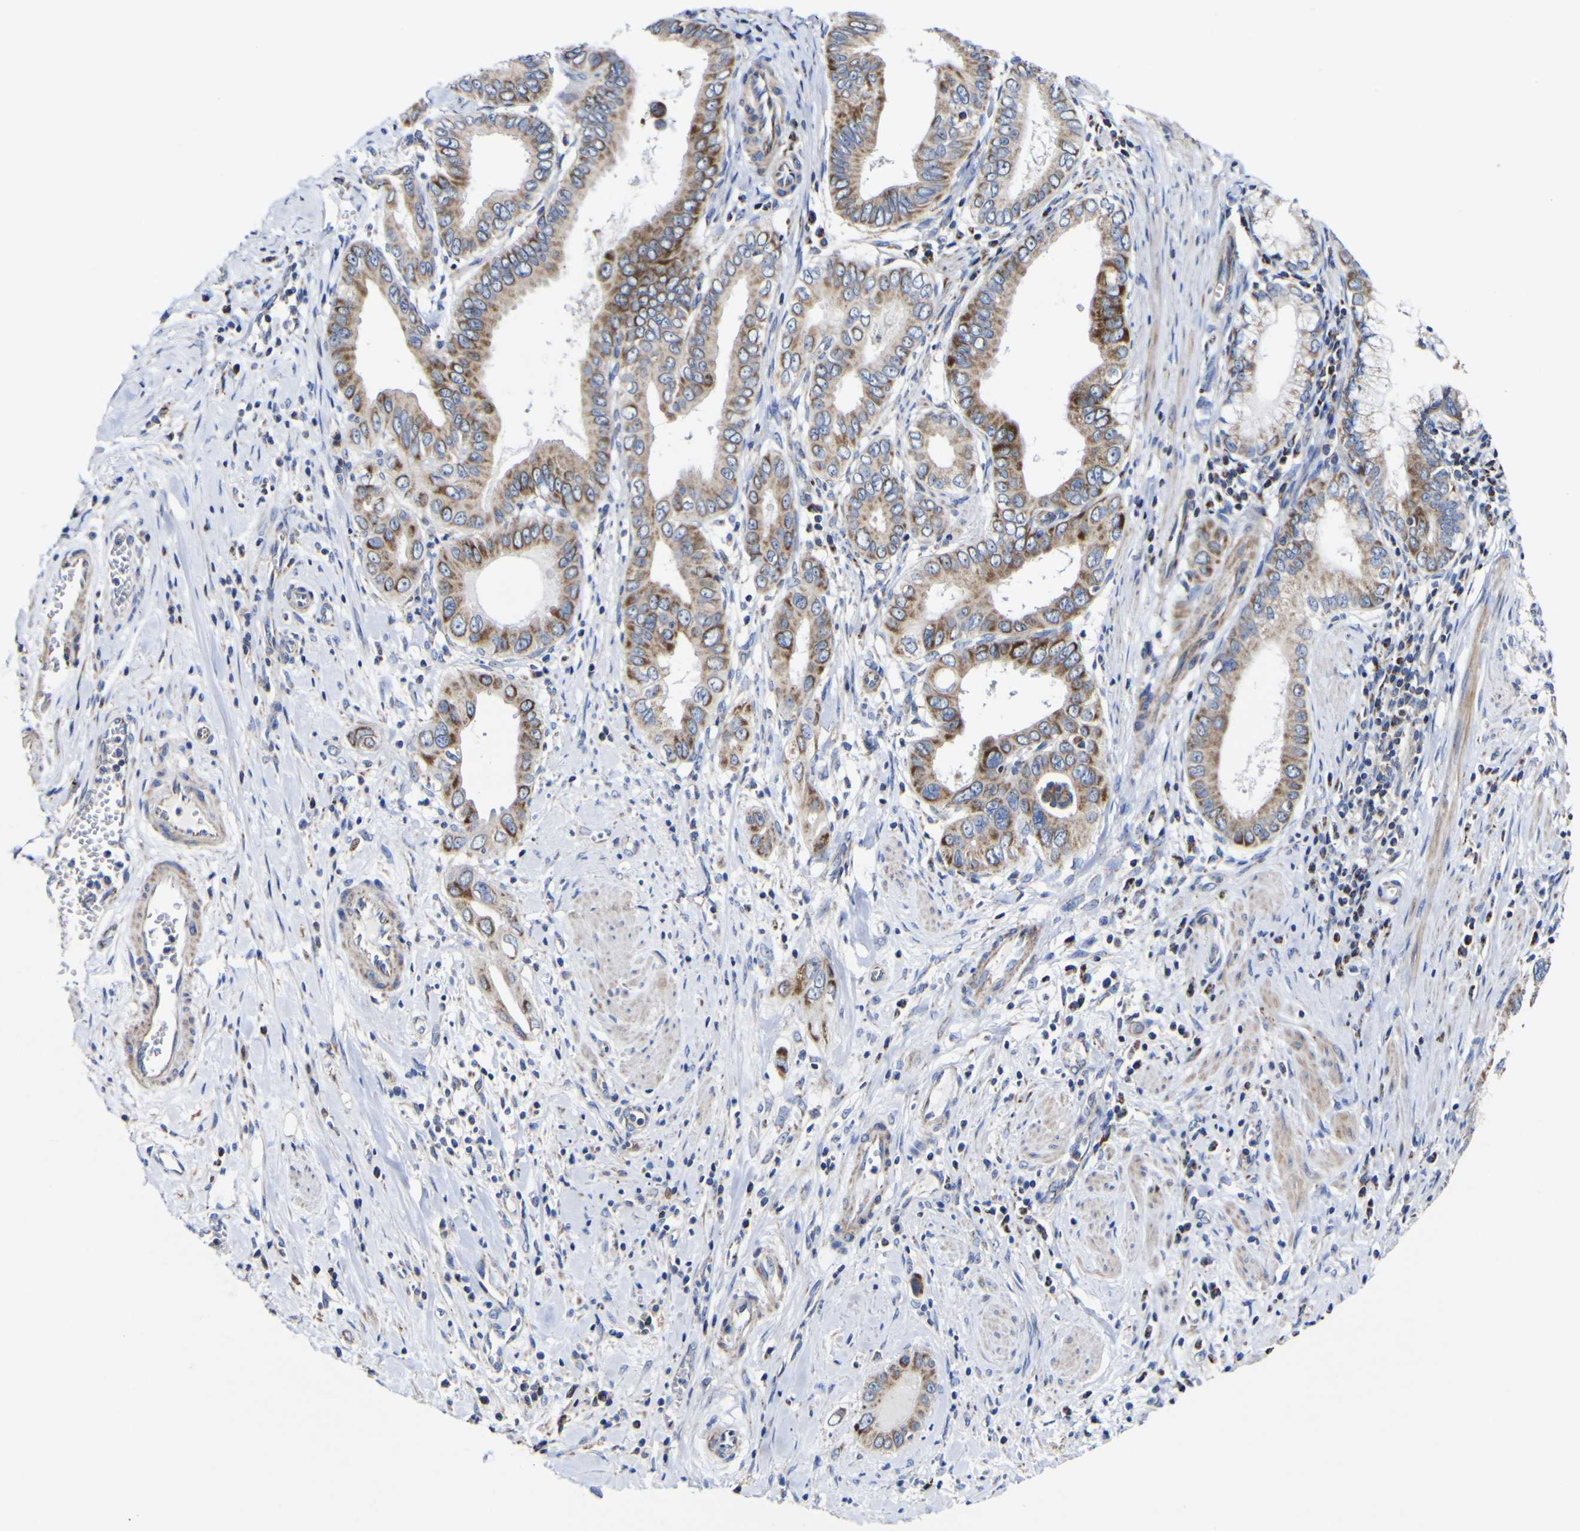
{"staining": {"intensity": "moderate", "quantity": ">75%", "location": "cytoplasmic/membranous"}, "tissue": "pancreatic cancer", "cell_type": "Tumor cells", "image_type": "cancer", "snomed": [{"axis": "morphology", "description": "Normal tissue, NOS"}, {"axis": "topography", "description": "Lymph node"}], "caption": "A medium amount of moderate cytoplasmic/membranous staining is appreciated in about >75% of tumor cells in pancreatic cancer tissue.", "gene": "CCDC90B", "patient": {"sex": "male", "age": 50}}